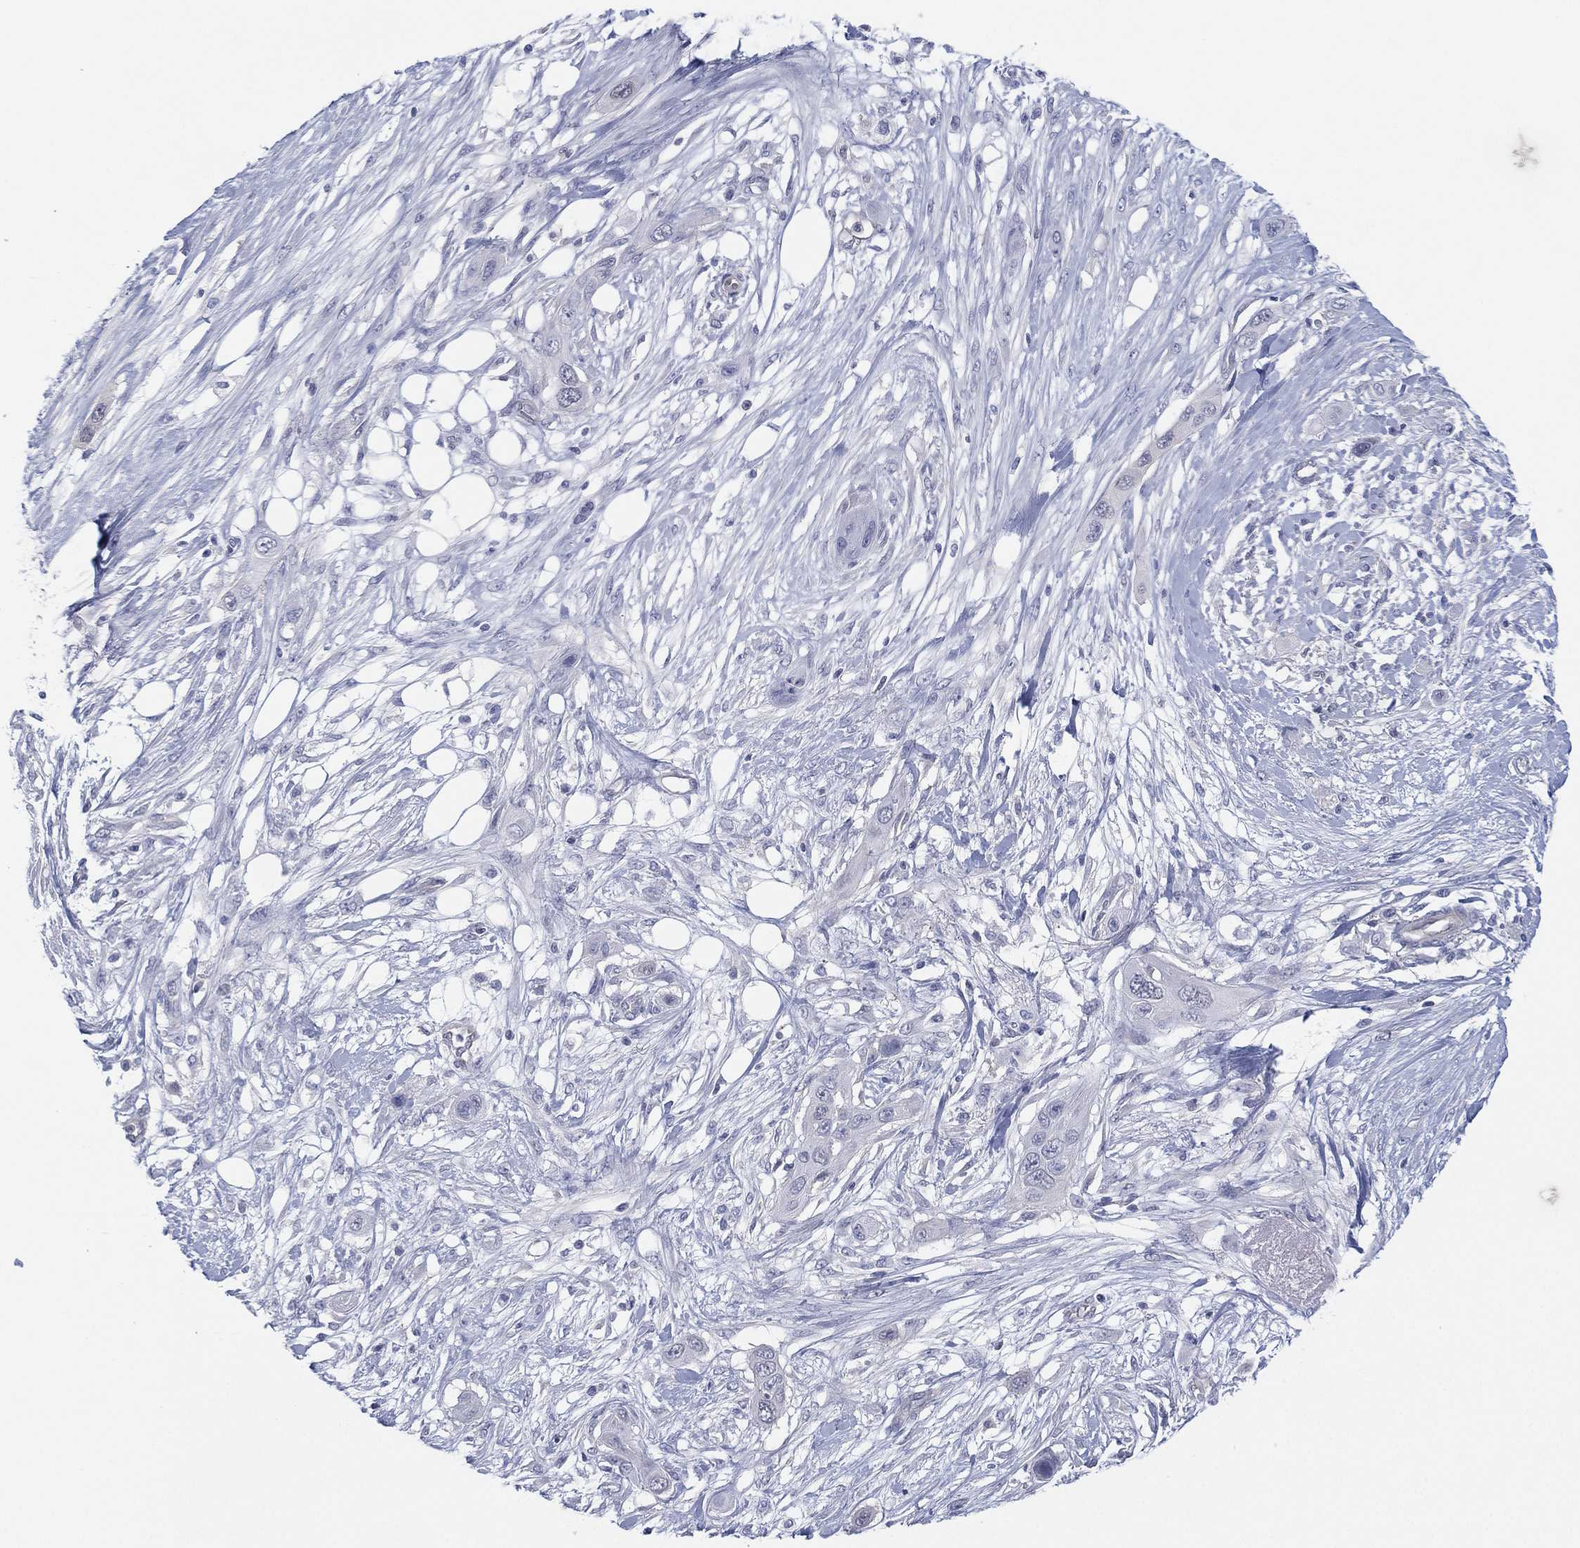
{"staining": {"intensity": "negative", "quantity": "none", "location": "none"}, "tissue": "skin cancer", "cell_type": "Tumor cells", "image_type": "cancer", "snomed": [{"axis": "morphology", "description": "Squamous cell carcinoma, NOS"}, {"axis": "topography", "description": "Skin"}], "caption": "Tumor cells show no significant expression in skin squamous cell carcinoma. Brightfield microscopy of IHC stained with DAB (3,3'-diaminobenzidine) (brown) and hematoxylin (blue), captured at high magnification.", "gene": "DDAH1", "patient": {"sex": "male", "age": 79}}